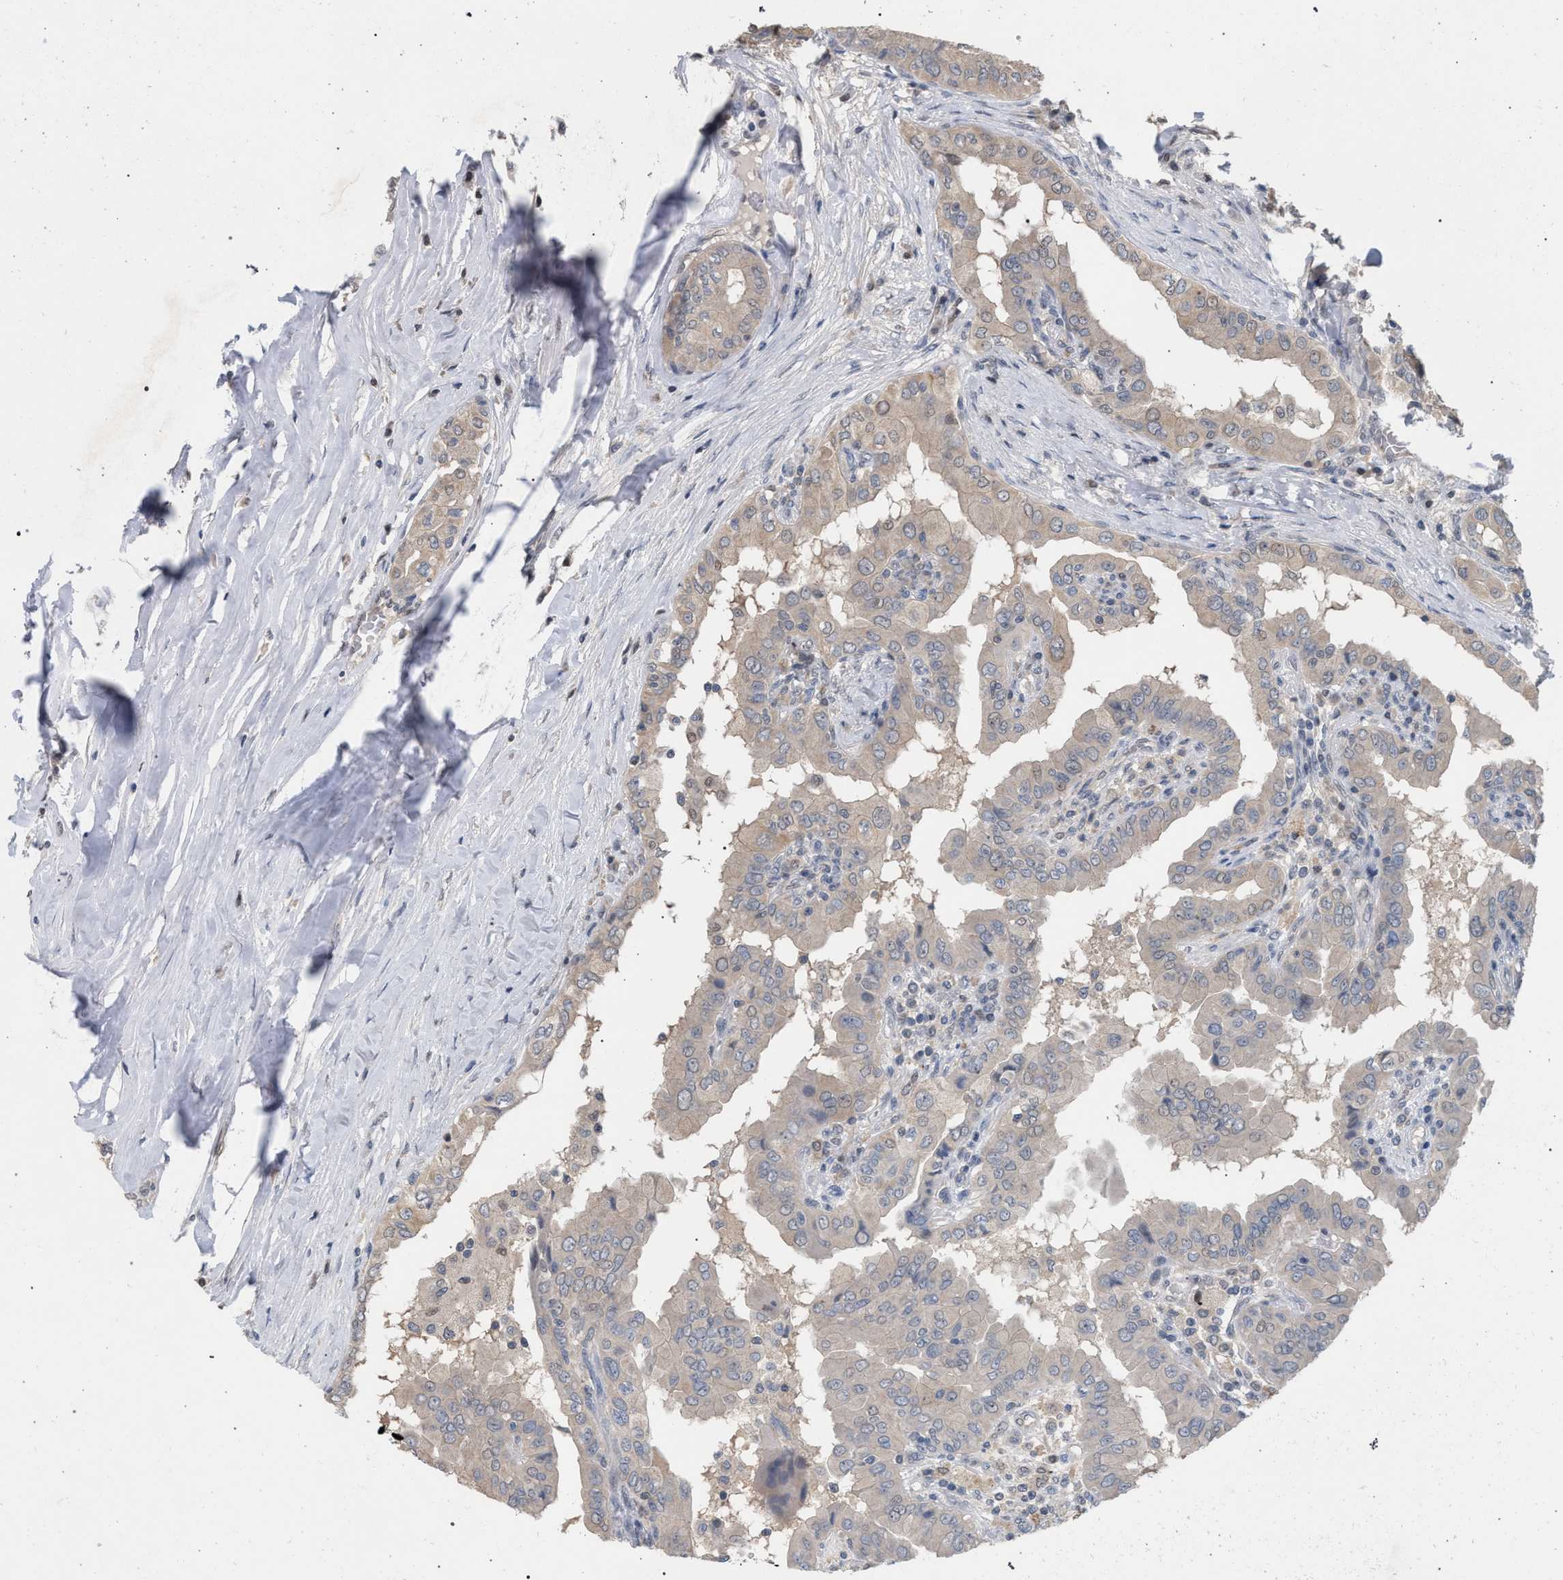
{"staining": {"intensity": "weak", "quantity": "<25%", "location": "cytoplasmic/membranous"}, "tissue": "thyroid cancer", "cell_type": "Tumor cells", "image_type": "cancer", "snomed": [{"axis": "morphology", "description": "Papillary adenocarcinoma, NOS"}, {"axis": "topography", "description": "Thyroid gland"}], "caption": "Immunohistochemistry (IHC) micrograph of neoplastic tissue: human papillary adenocarcinoma (thyroid) stained with DAB reveals no significant protein staining in tumor cells. (IHC, brightfield microscopy, high magnification).", "gene": "TECPR1", "patient": {"sex": "male", "age": 33}}